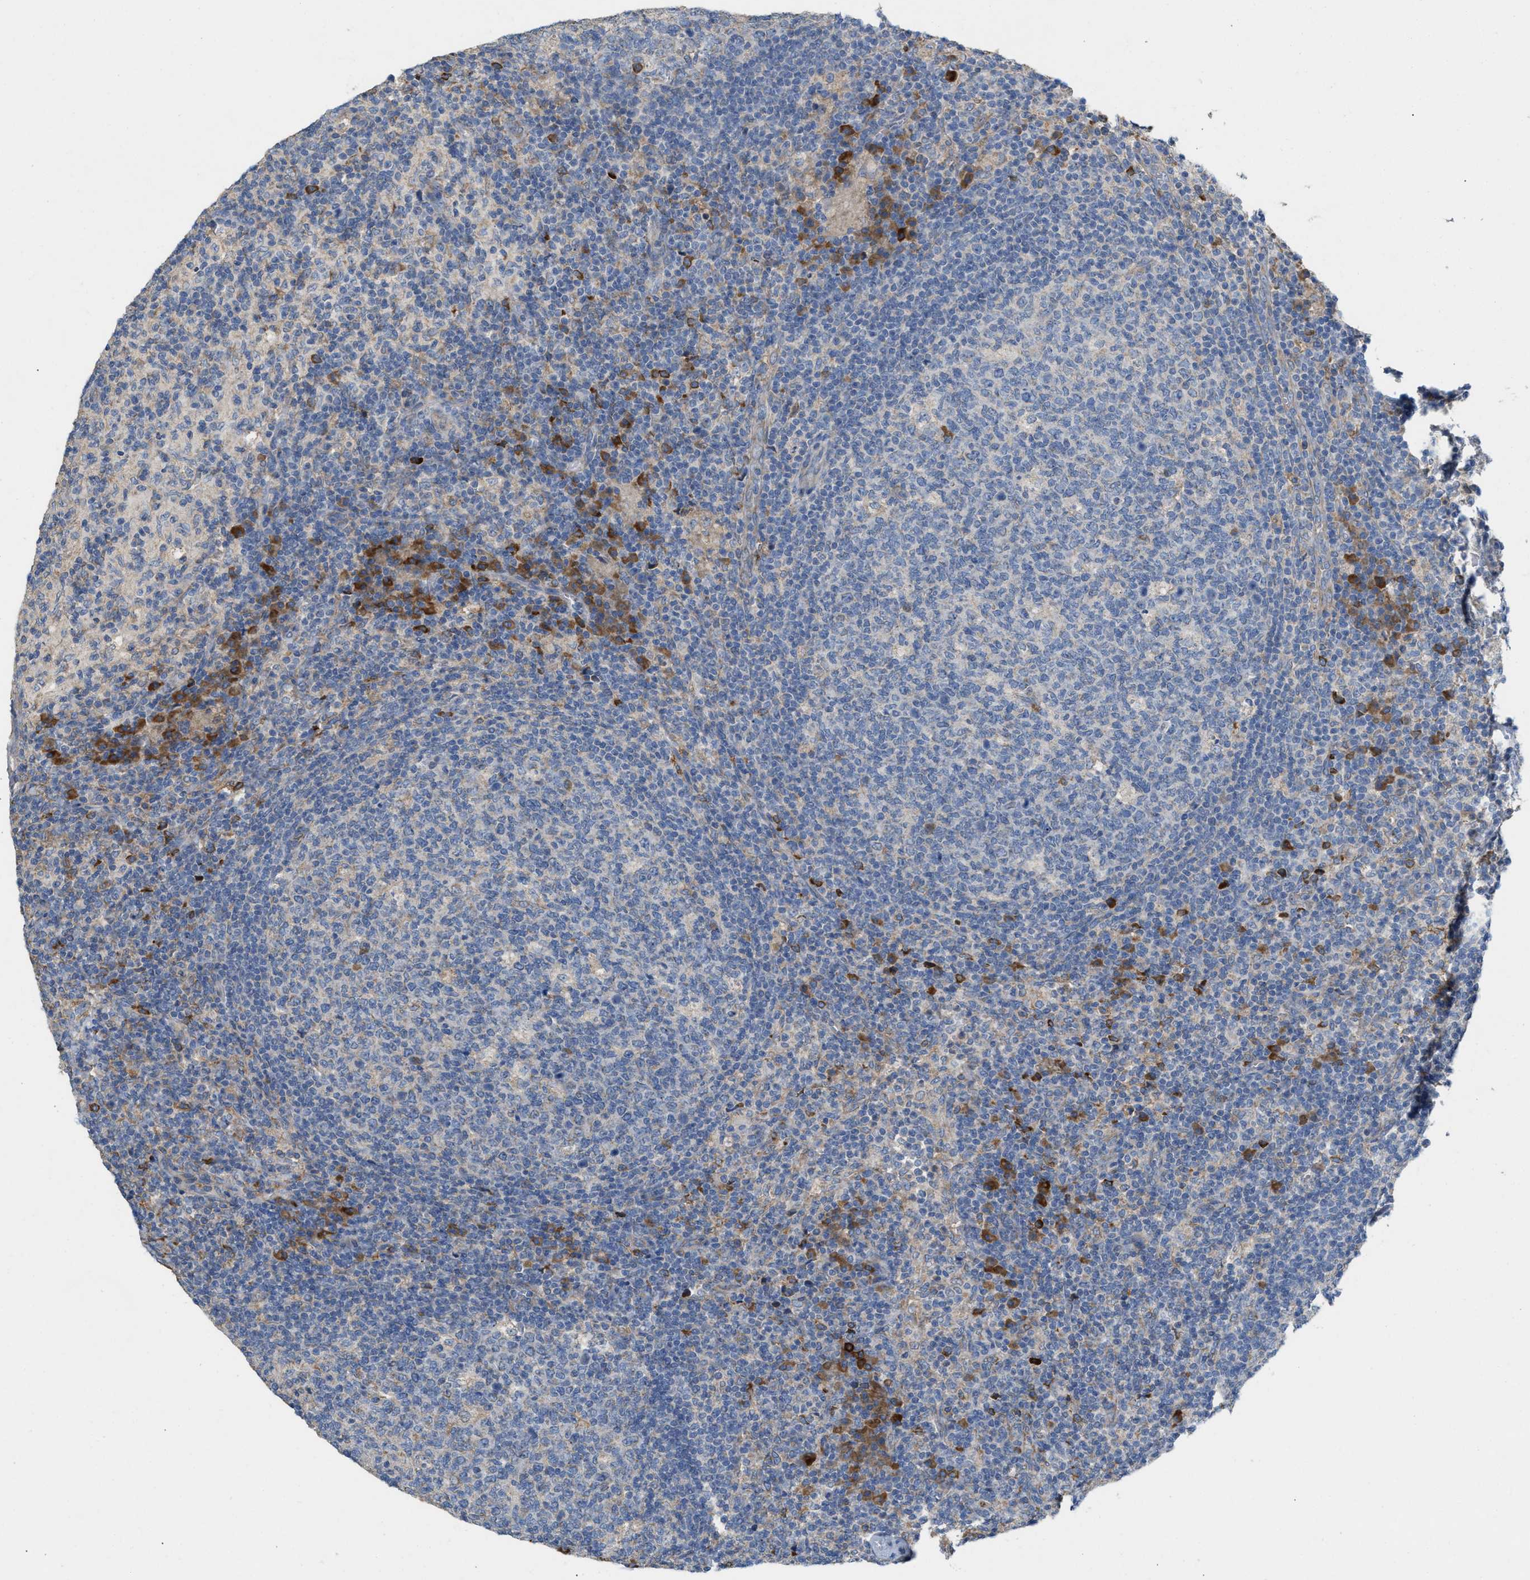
{"staining": {"intensity": "negative", "quantity": "none", "location": "none"}, "tissue": "lymph node", "cell_type": "Germinal center cells", "image_type": "normal", "snomed": [{"axis": "morphology", "description": "Normal tissue, NOS"}, {"axis": "morphology", "description": "Inflammation, NOS"}, {"axis": "topography", "description": "Lymph node"}], "caption": "Immunohistochemistry (IHC) photomicrograph of unremarkable lymph node stained for a protein (brown), which exhibits no staining in germinal center cells.", "gene": "DYNC2I1", "patient": {"sex": "male", "age": 55}}